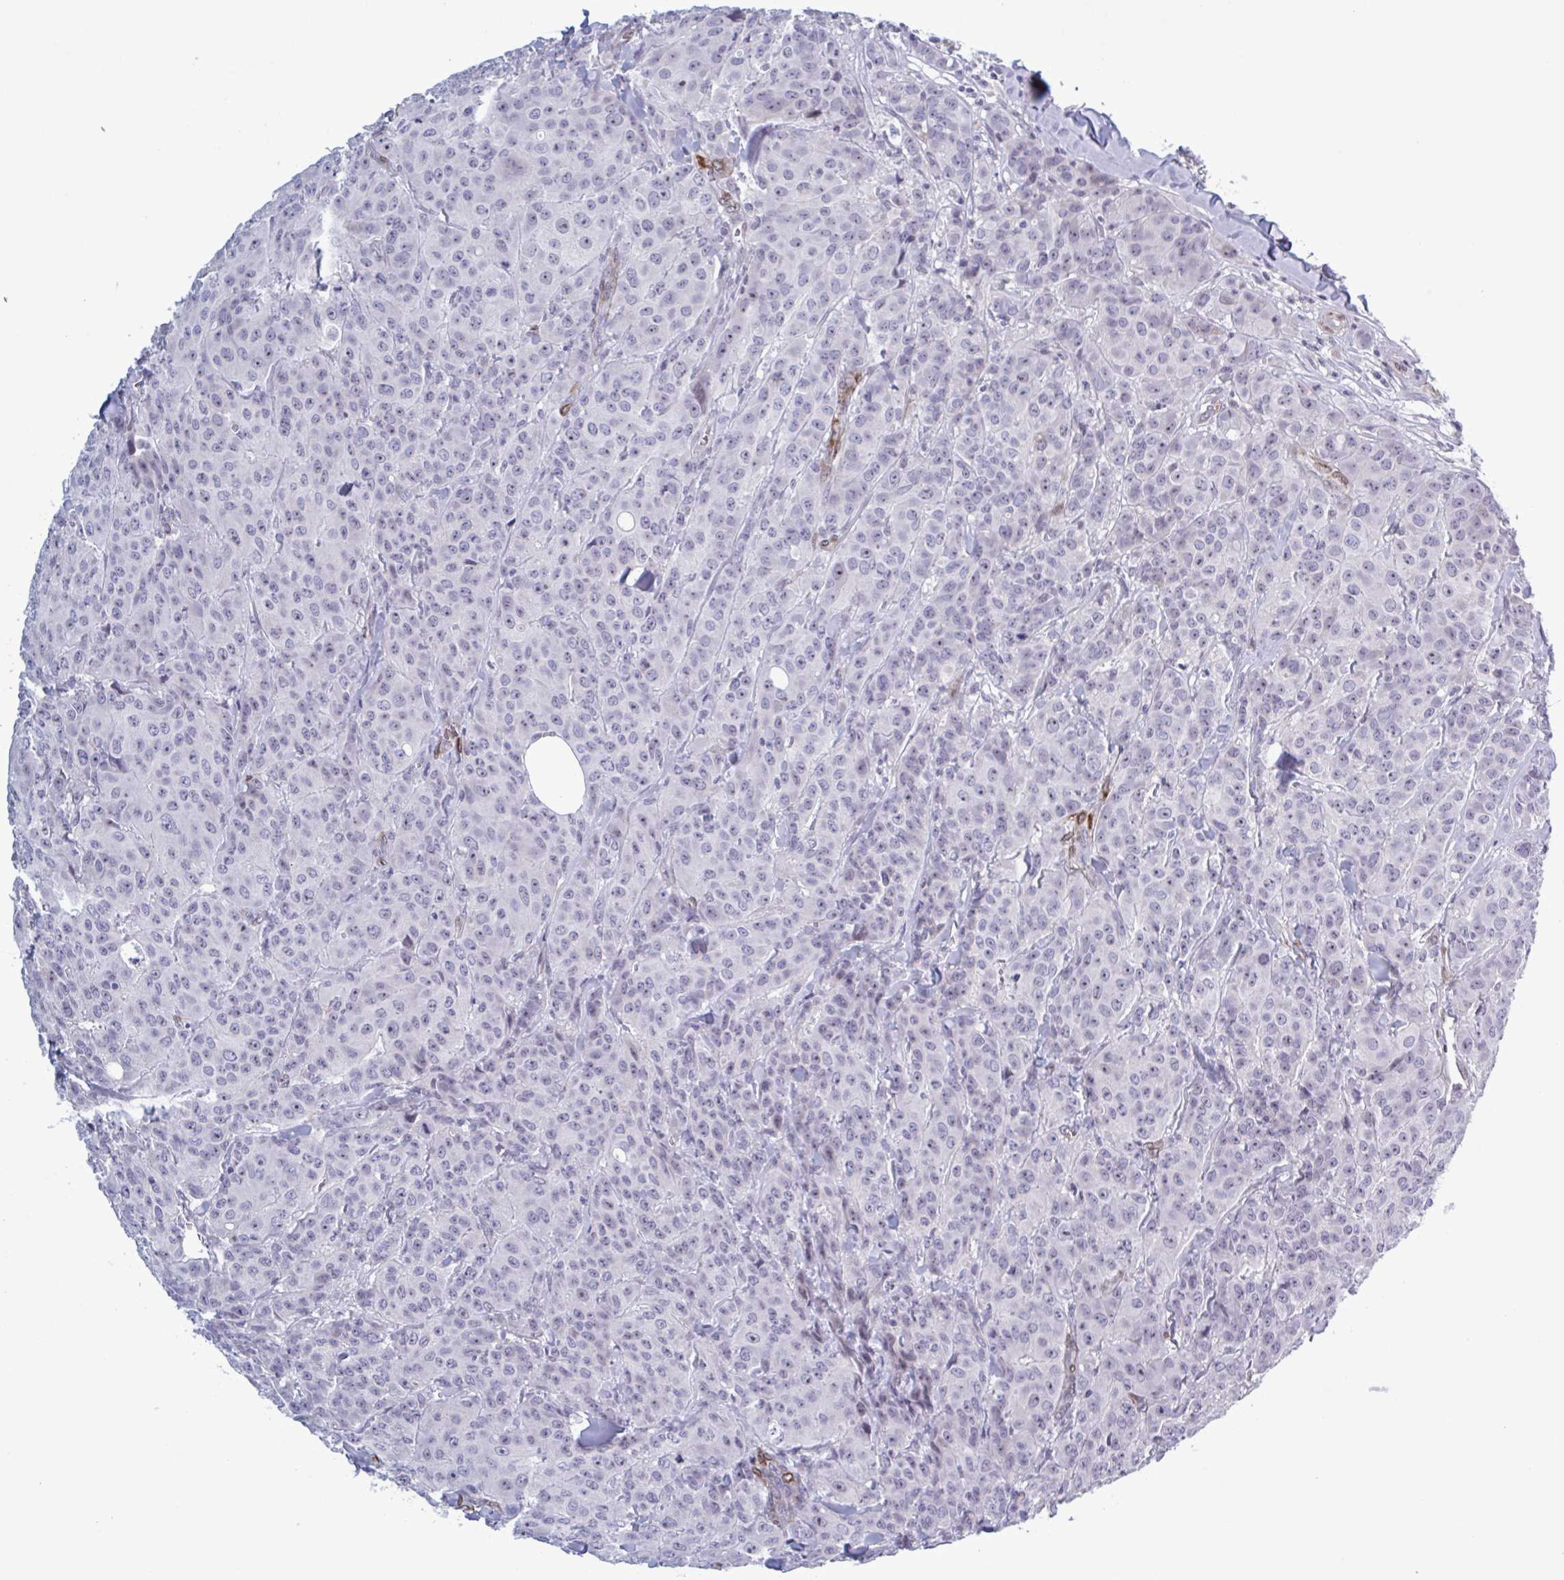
{"staining": {"intensity": "negative", "quantity": "none", "location": "none"}, "tissue": "breast cancer", "cell_type": "Tumor cells", "image_type": "cancer", "snomed": [{"axis": "morphology", "description": "Normal tissue, NOS"}, {"axis": "morphology", "description": "Duct carcinoma"}, {"axis": "topography", "description": "Breast"}], "caption": "An immunohistochemistry micrograph of infiltrating ductal carcinoma (breast) is shown. There is no staining in tumor cells of infiltrating ductal carcinoma (breast).", "gene": "HSD11B2", "patient": {"sex": "female", "age": 43}}